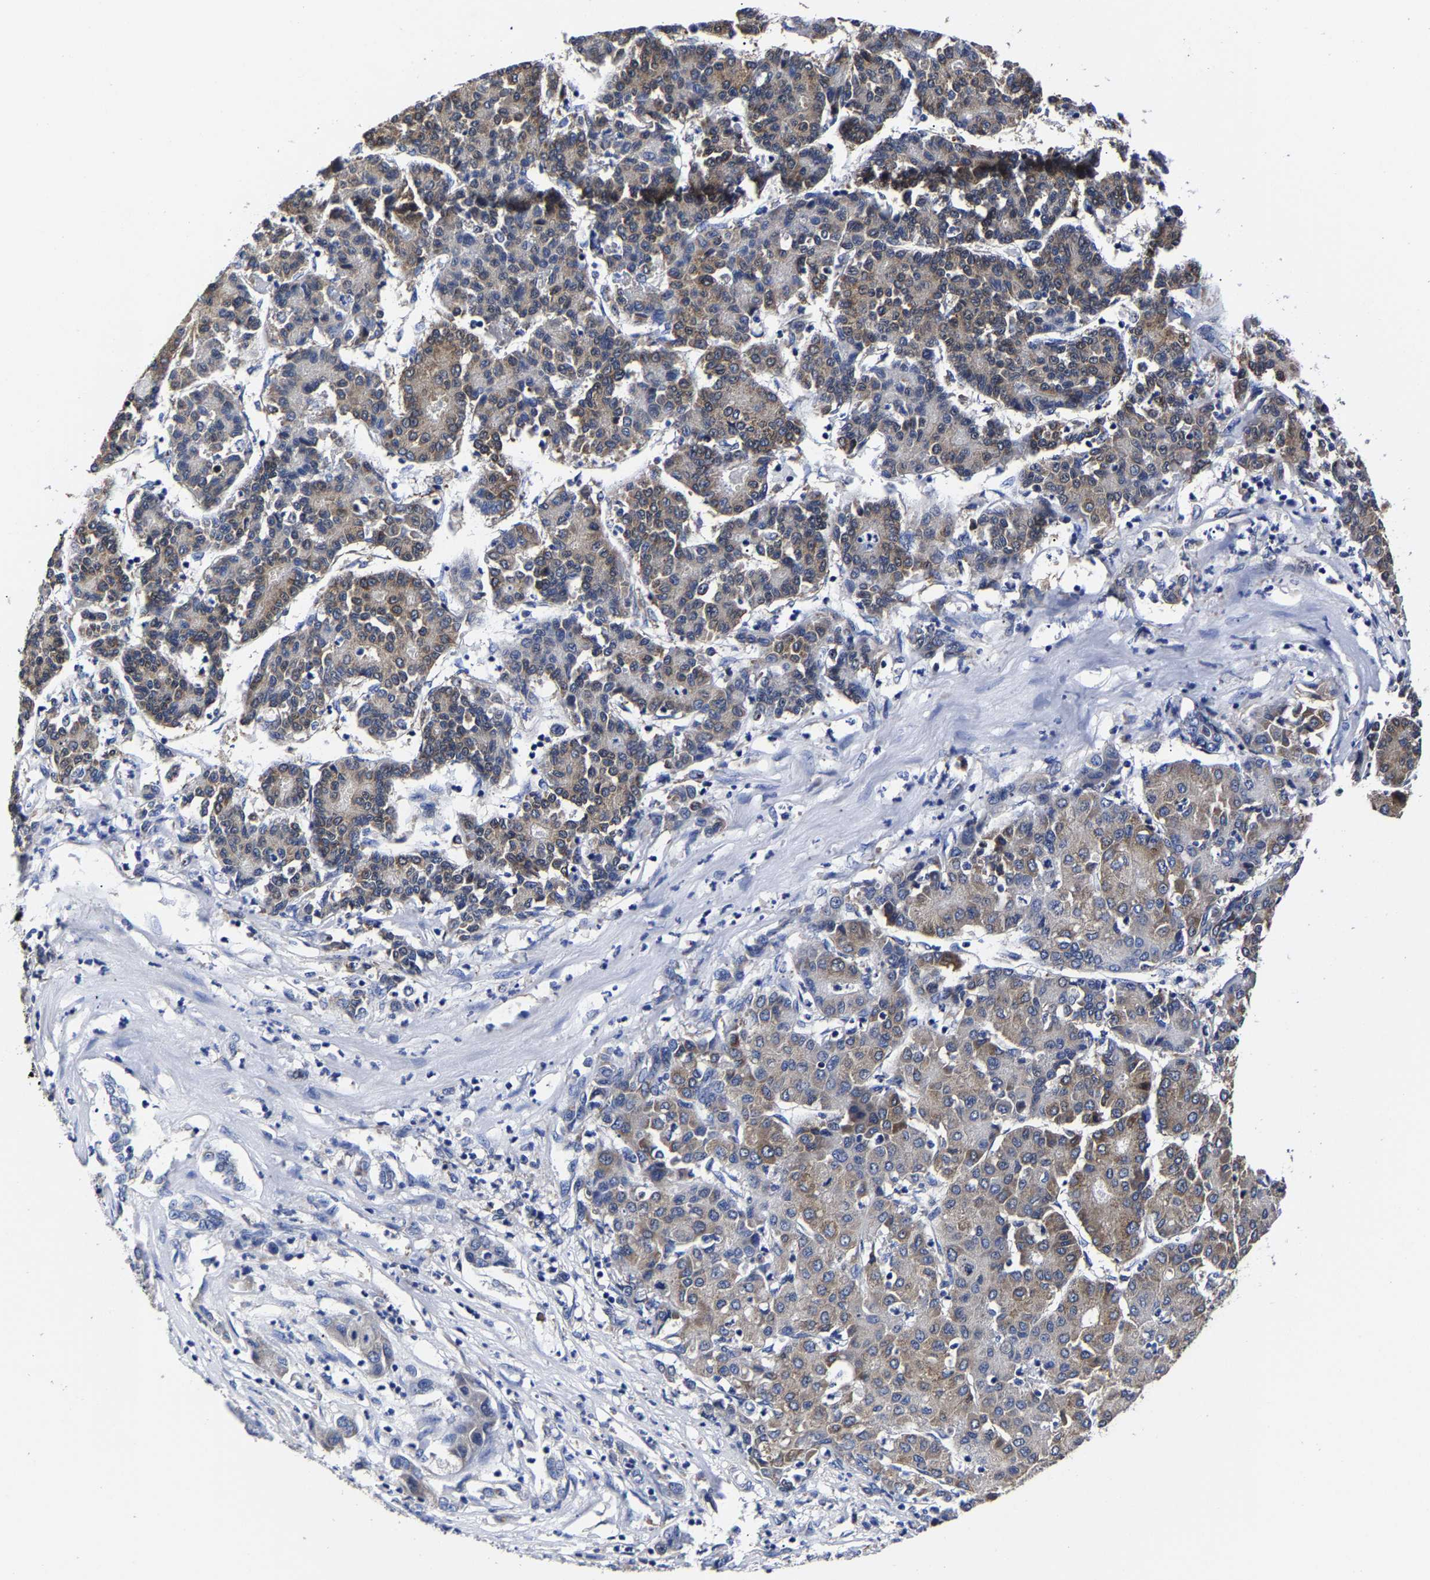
{"staining": {"intensity": "moderate", "quantity": ">75%", "location": "cytoplasmic/membranous"}, "tissue": "liver cancer", "cell_type": "Tumor cells", "image_type": "cancer", "snomed": [{"axis": "morphology", "description": "Carcinoma, Hepatocellular, NOS"}, {"axis": "topography", "description": "Liver"}], "caption": "Brown immunohistochemical staining in liver cancer (hepatocellular carcinoma) demonstrates moderate cytoplasmic/membranous expression in about >75% of tumor cells. The staining is performed using DAB brown chromogen to label protein expression. The nuclei are counter-stained blue using hematoxylin.", "gene": "AASS", "patient": {"sex": "male", "age": 65}}